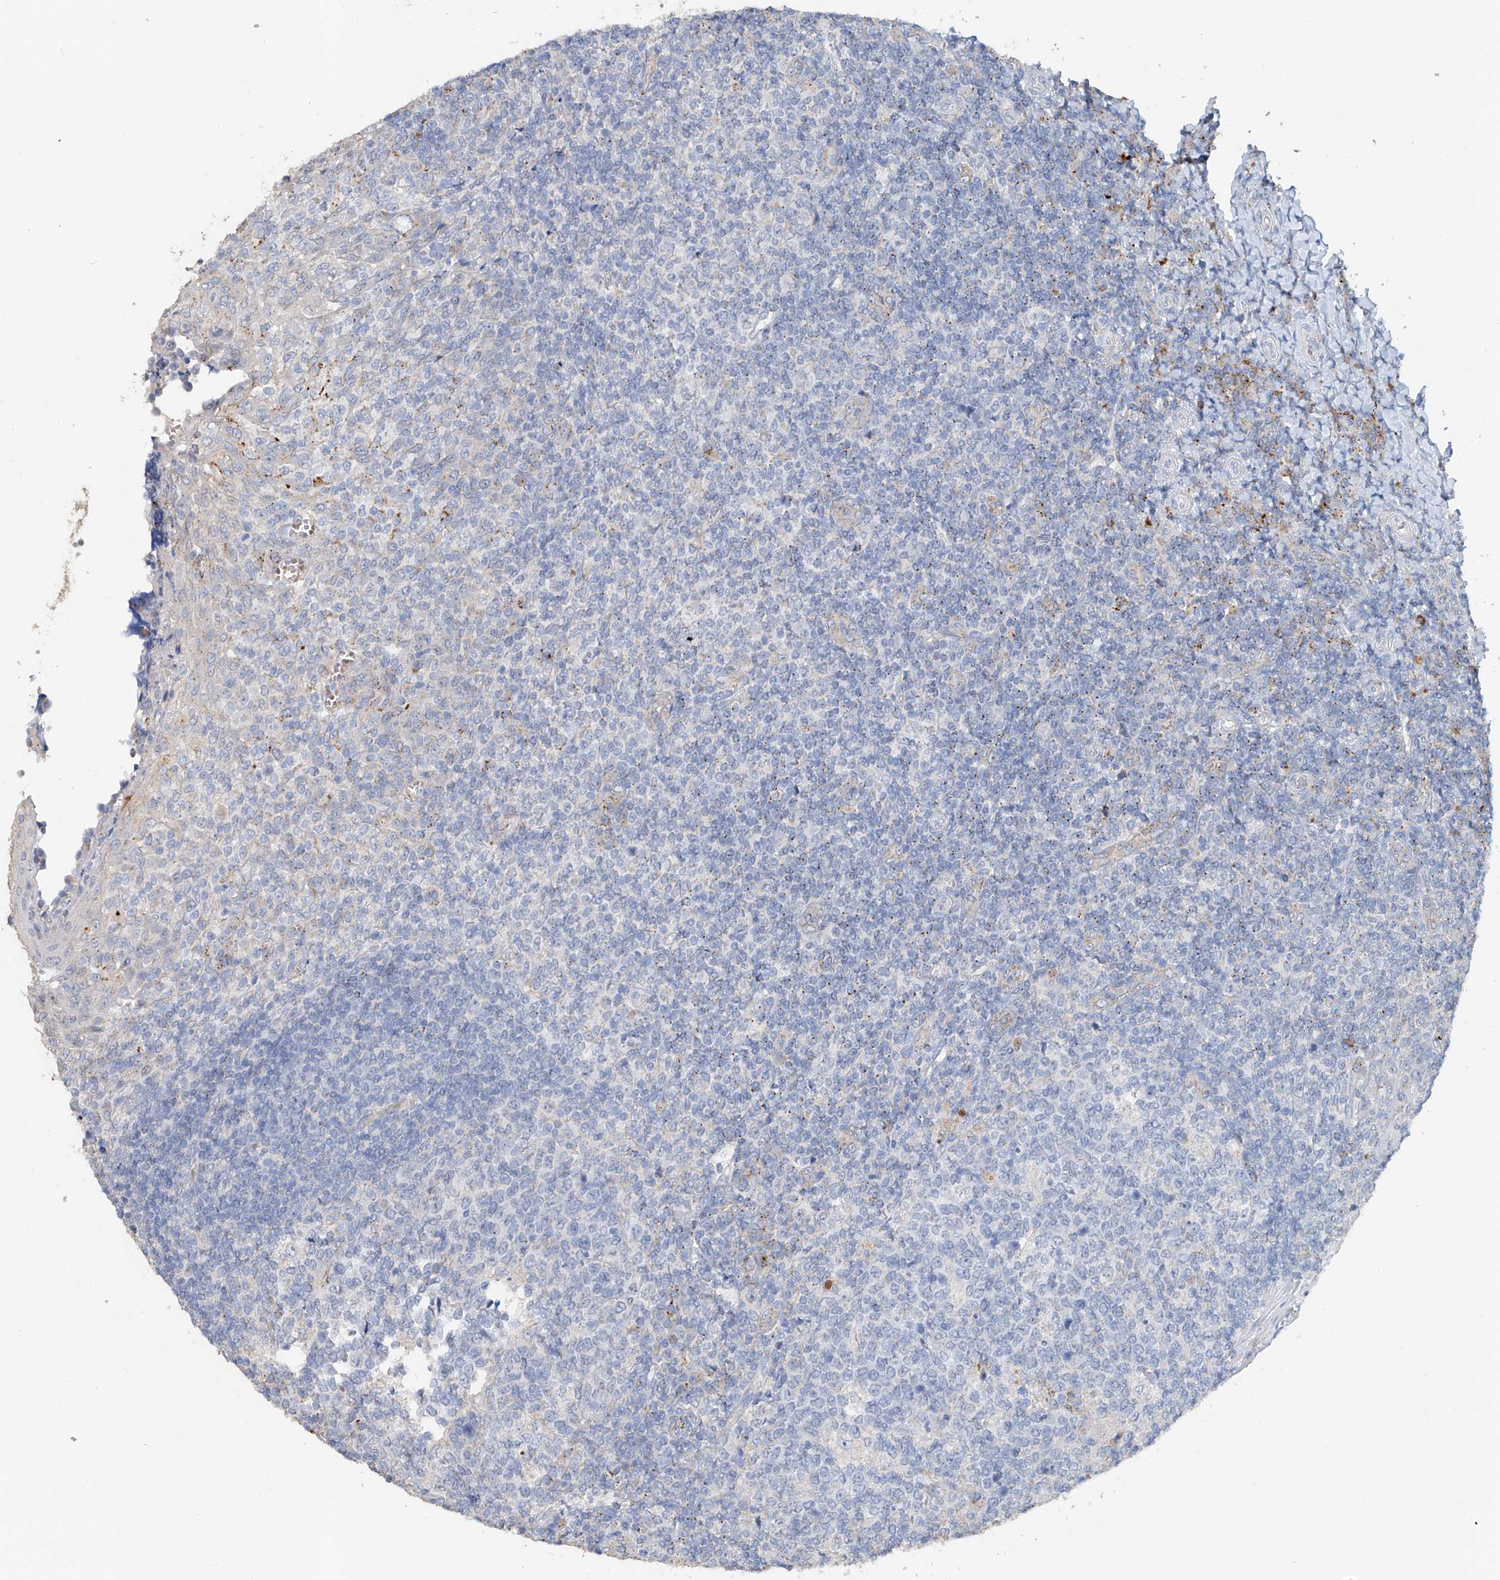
{"staining": {"intensity": "moderate", "quantity": "<25%", "location": "cytoplasmic/membranous"}, "tissue": "tonsil", "cell_type": "Germinal center cells", "image_type": "normal", "snomed": [{"axis": "morphology", "description": "Normal tissue, NOS"}, {"axis": "topography", "description": "Tonsil"}], "caption": "Immunohistochemical staining of benign human tonsil displays moderate cytoplasmic/membranous protein staining in approximately <25% of germinal center cells.", "gene": "TRIM47", "patient": {"sex": "female", "age": 19}}